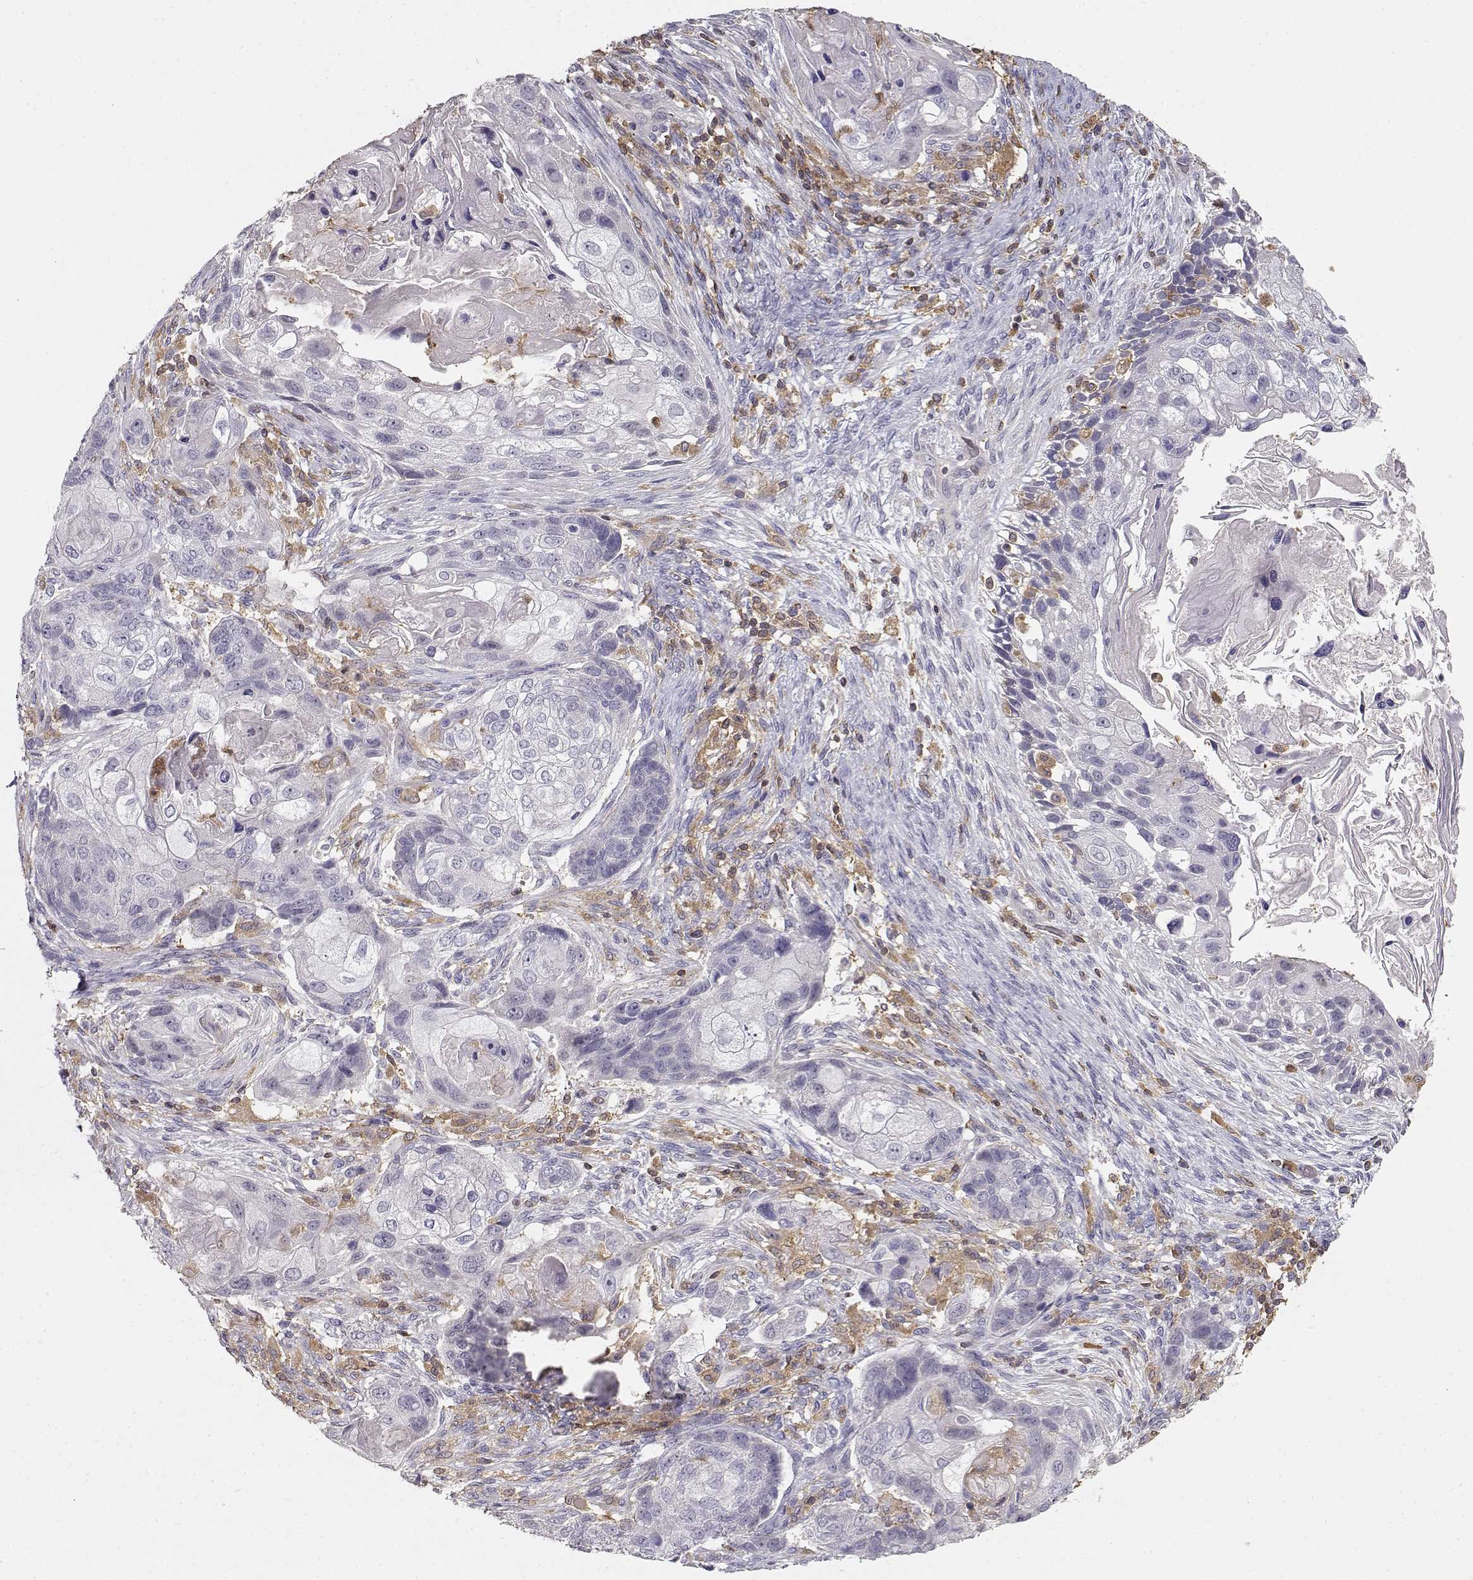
{"staining": {"intensity": "negative", "quantity": "none", "location": "none"}, "tissue": "lung cancer", "cell_type": "Tumor cells", "image_type": "cancer", "snomed": [{"axis": "morphology", "description": "Squamous cell carcinoma, NOS"}, {"axis": "topography", "description": "Lung"}], "caption": "This image is of squamous cell carcinoma (lung) stained with immunohistochemistry to label a protein in brown with the nuclei are counter-stained blue. There is no positivity in tumor cells.", "gene": "VAV1", "patient": {"sex": "male", "age": 69}}